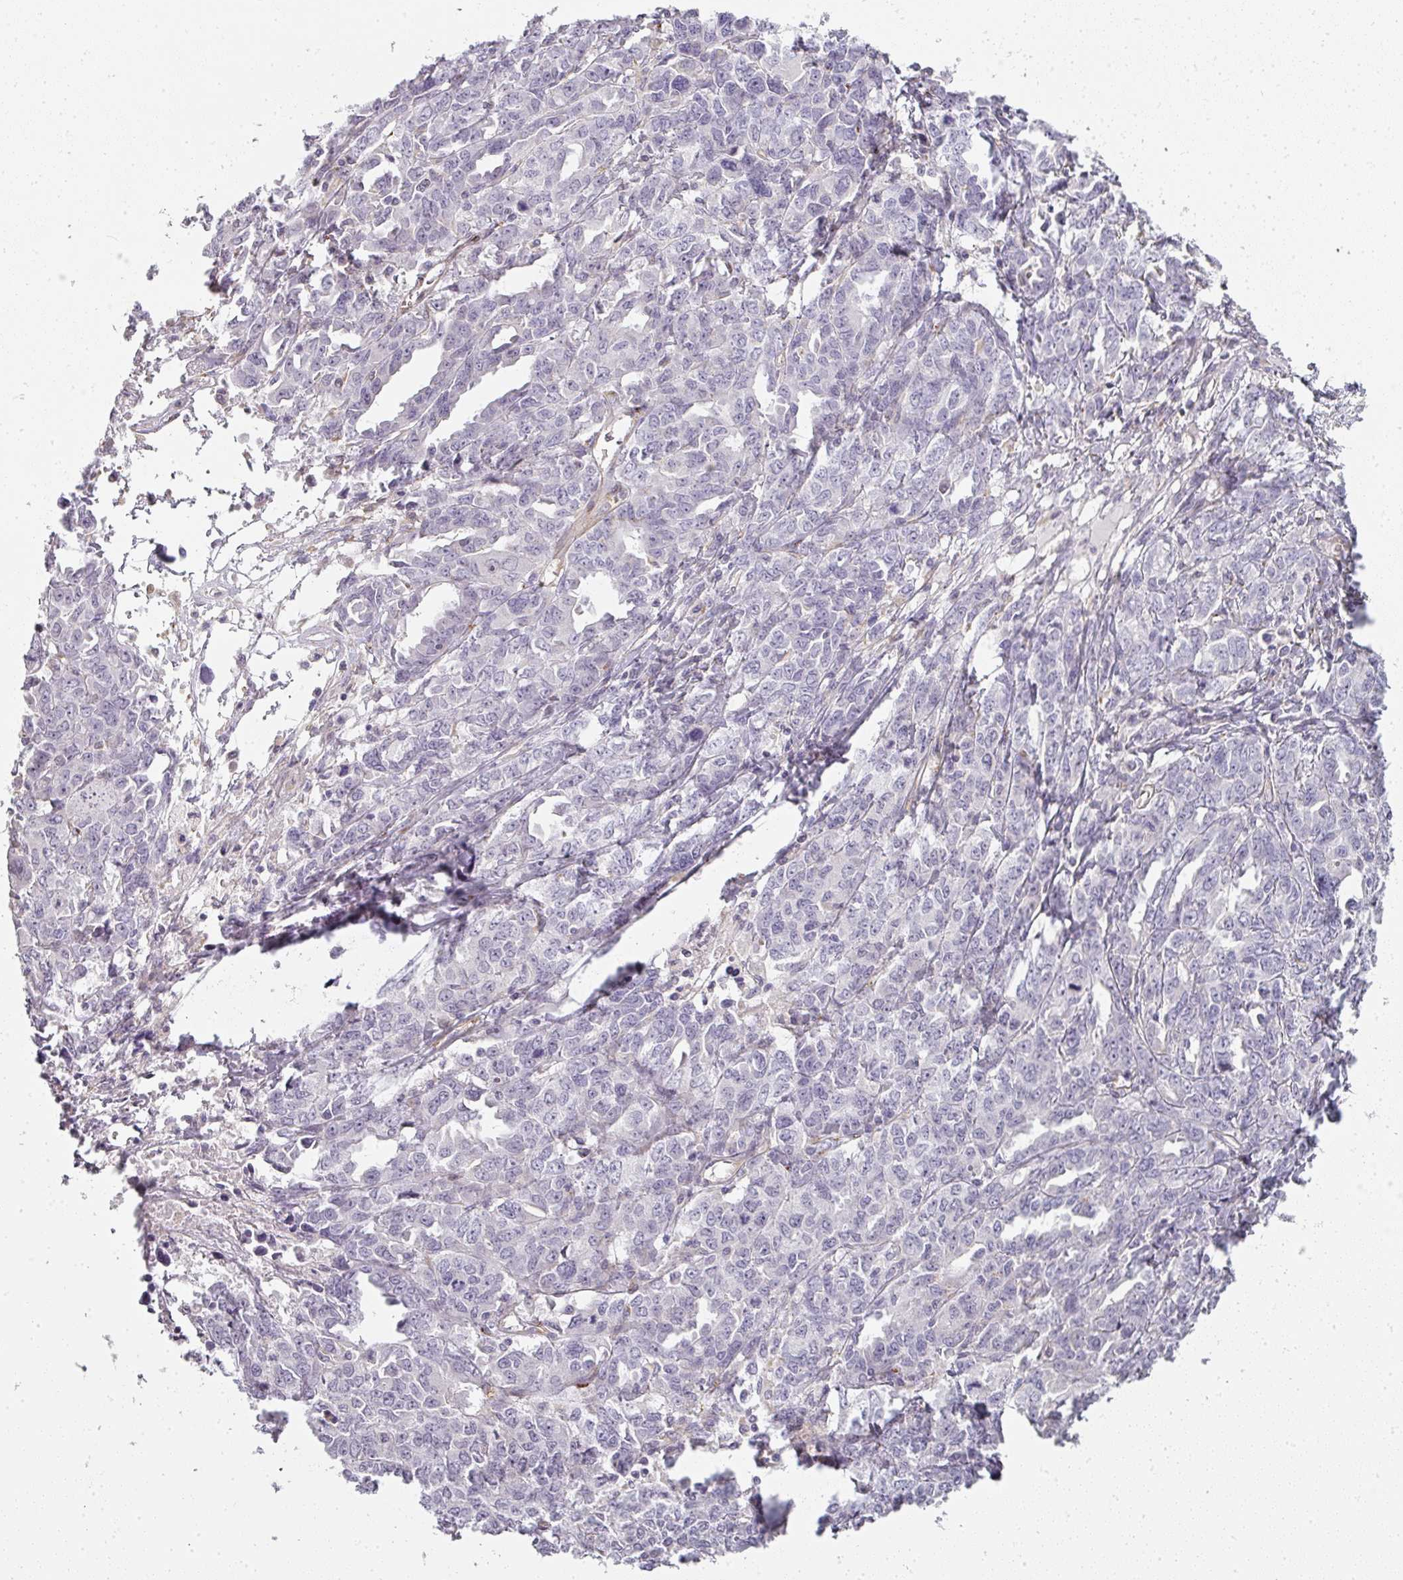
{"staining": {"intensity": "moderate", "quantity": "<25%", "location": "cytoplasmic/membranous"}, "tissue": "ovarian cancer", "cell_type": "Tumor cells", "image_type": "cancer", "snomed": [{"axis": "morphology", "description": "Adenocarcinoma, NOS"}, {"axis": "morphology", "description": "Carcinoma, endometroid"}, {"axis": "topography", "description": "Ovary"}], "caption": "Immunohistochemical staining of ovarian cancer (adenocarcinoma) shows low levels of moderate cytoplasmic/membranous expression in about <25% of tumor cells.", "gene": "ATP8B2", "patient": {"sex": "female", "age": 72}}